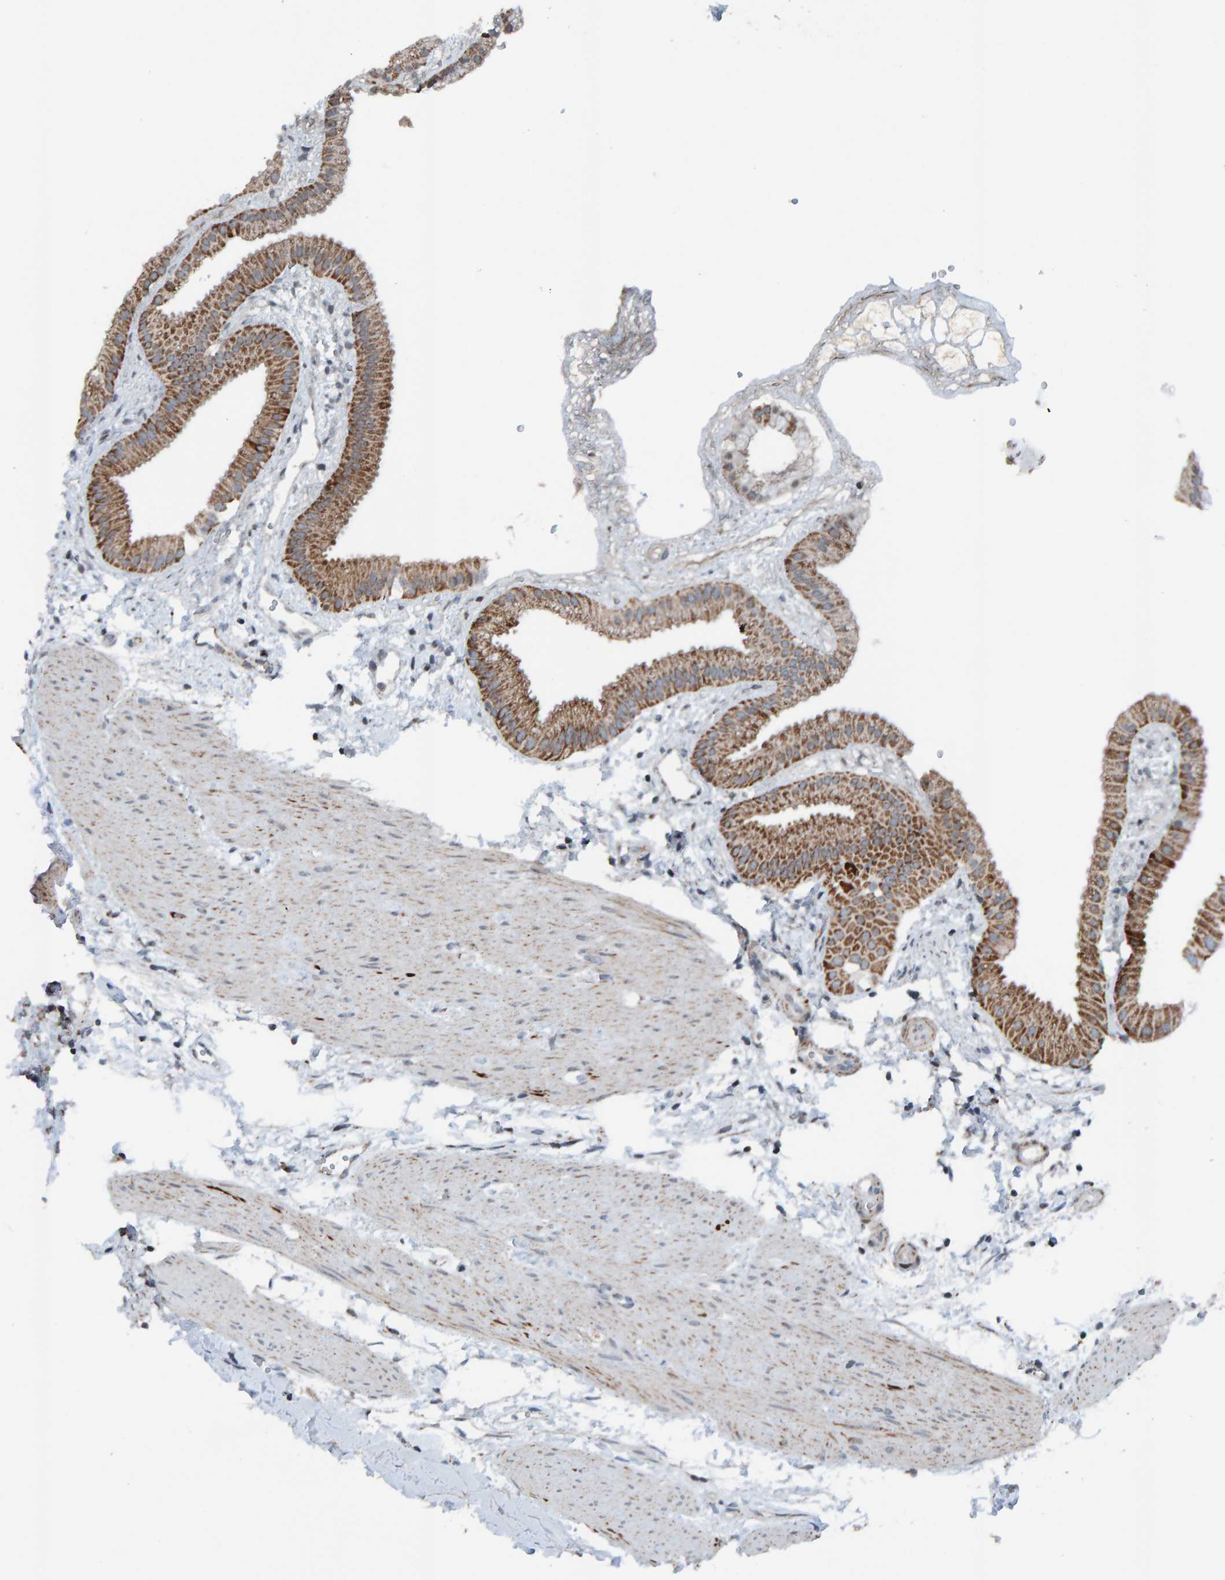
{"staining": {"intensity": "strong", "quantity": "25%-75%", "location": "cytoplasmic/membranous"}, "tissue": "gallbladder", "cell_type": "Glandular cells", "image_type": "normal", "snomed": [{"axis": "morphology", "description": "Normal tissue, NOS"}, {"axis": "topography", "description": "Gallbladder"}], "caption": "Immunohistochemistry of normal gallbladder reveals high levels of strong cytoplasmic/membranous positivity in about 25%-75% of glandular cells.", "gene": "ZNF48", "patient": {"sex": "female", "age": 64}}